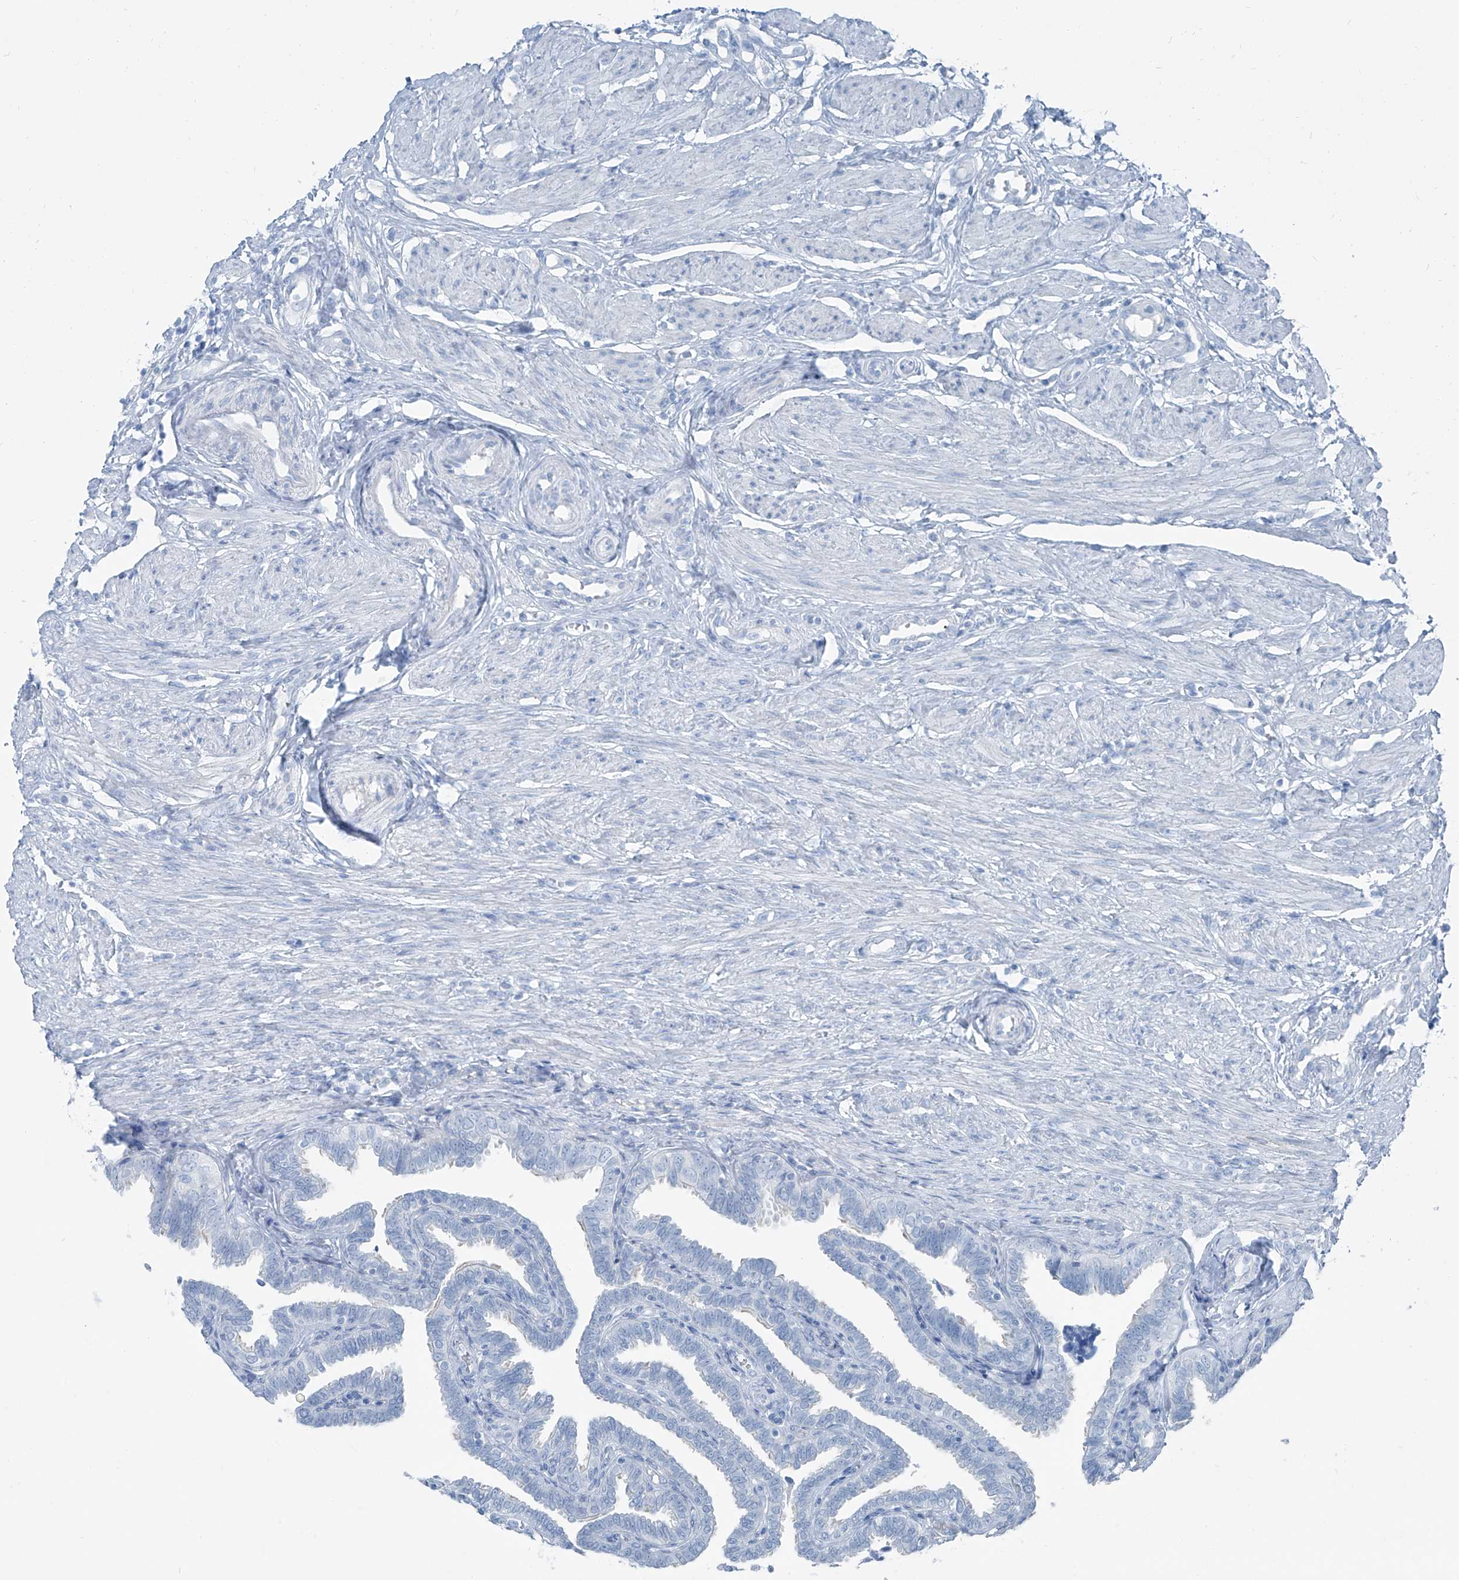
{"staining": {"intensity": "negative", "quantity": "none", "location": "none"}, "tissue": "fallopian tube", "cell_type": "Glandular cells", "image_type": "normal", "snomed": [{"axis": "morphology", "description": "Normal tissue, NOS"}, {"axis": "topography", "description": "Fallopian tube"}], "caption": "High magnification brightfield microscopy of unremarkable fallopian tube stained with DAB (brown) and counterstained with hematoxylin (blue): glandular cells show no significant staining. (DAB immunohistochemistry (IHC) with hematoxylin counter stain).", "gene": "RGN", "patient": {"sex": "female", "age": 39}}